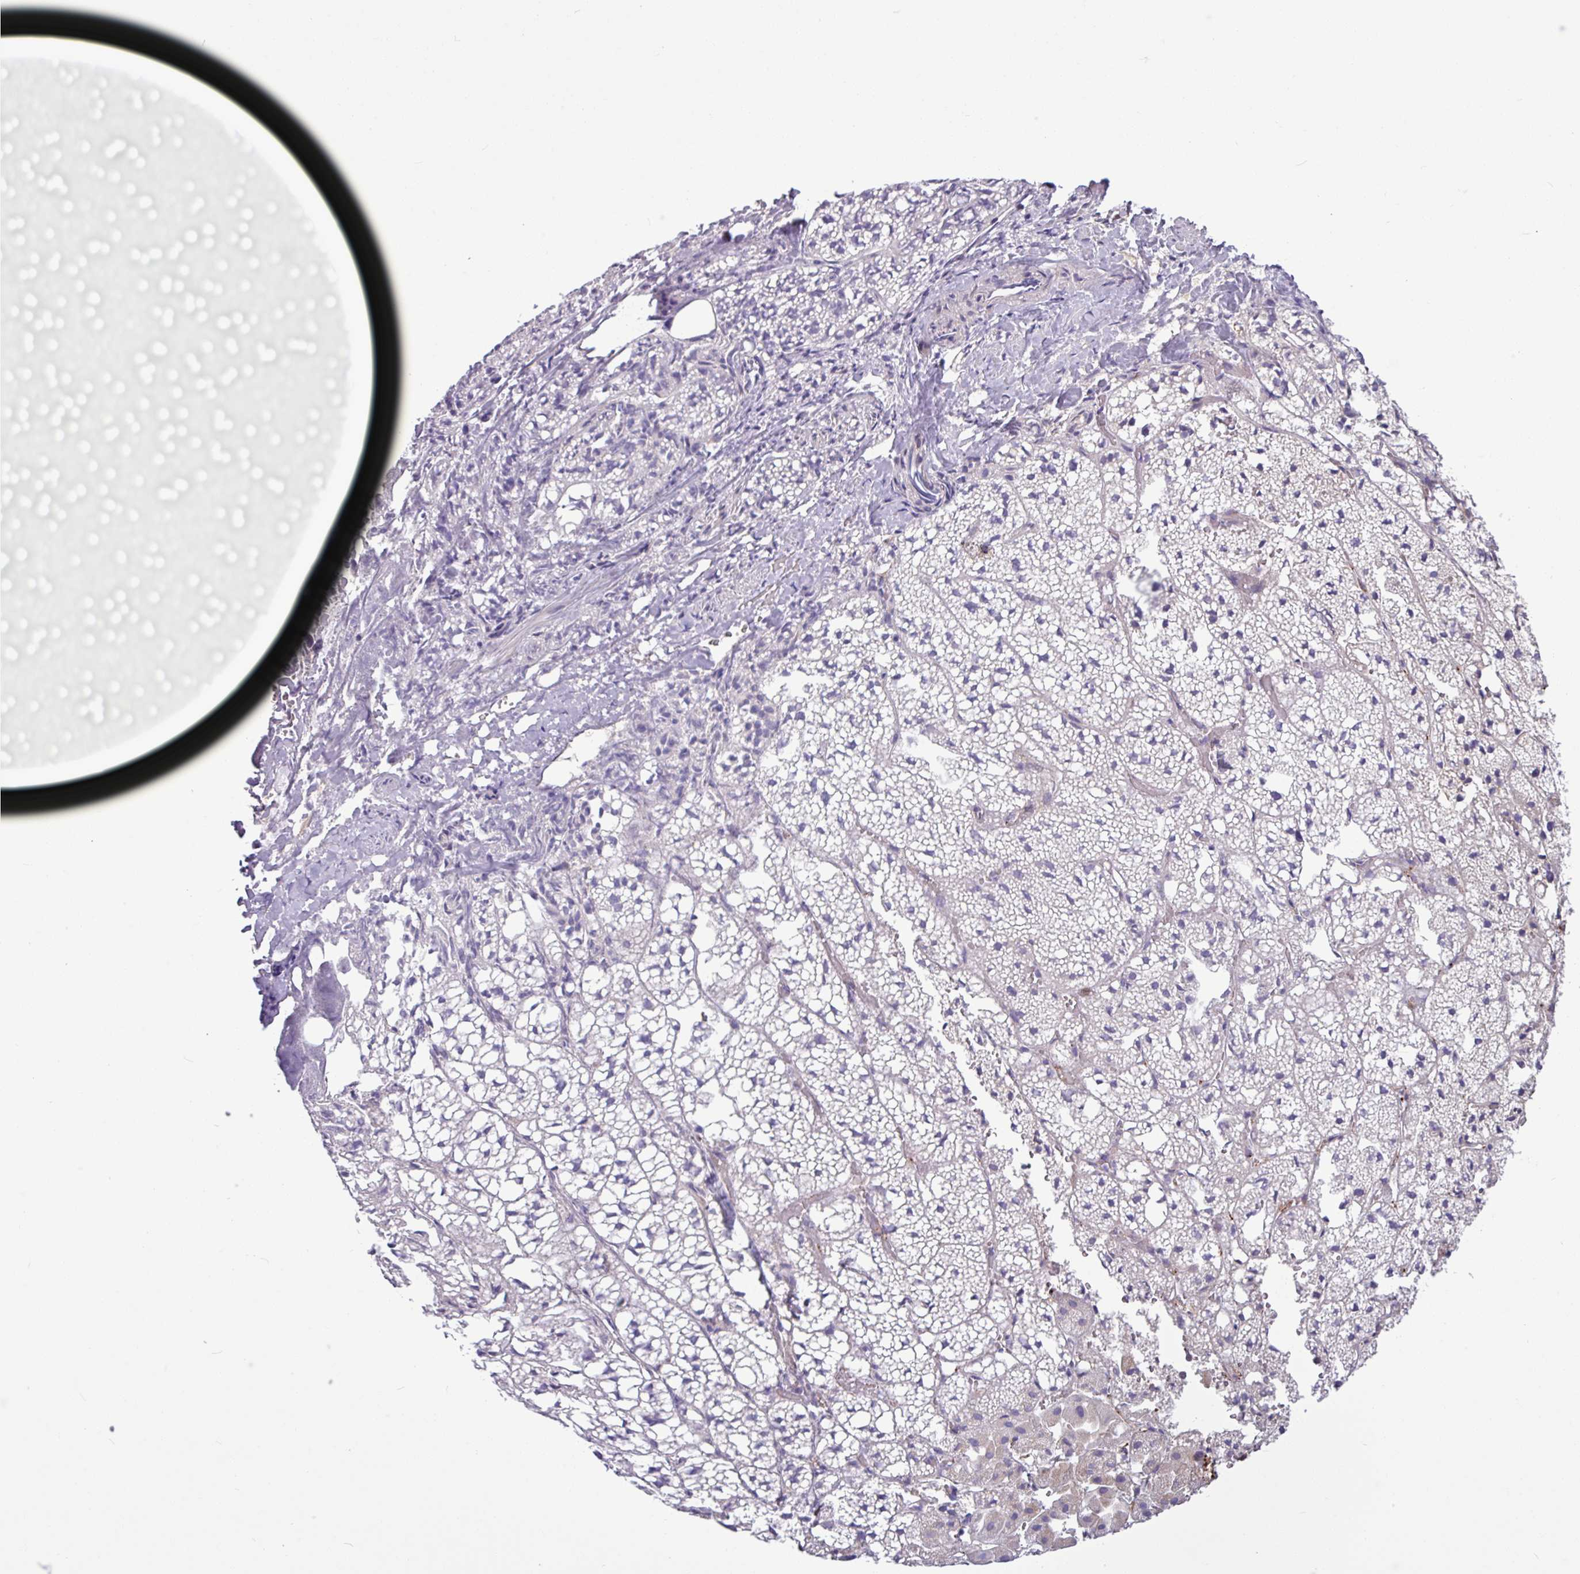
{"staining": {"intensity": "weak", "quantity": "25%-75%", "location": "cytoplasmic/membranous,nuclear"}, "tissue": "adrenal gland", "cell_type": "Glandular cells", "image_type": "normal", "snomed": [{"axis": "morphology", "description": "Normal tissue, NOS"}, {"axis": "topography", "description": "Adrenal gland"}], "caption": "Immunohistochemistry (IHC) of benign adrenal gland reveals low levels of weak cytoplasmic/membranous,nuclear positivity in approximately 25%-75% of glandular cells.", "gene": "B4GALNT4", "patient": {"sex": "male", "age": 53}}